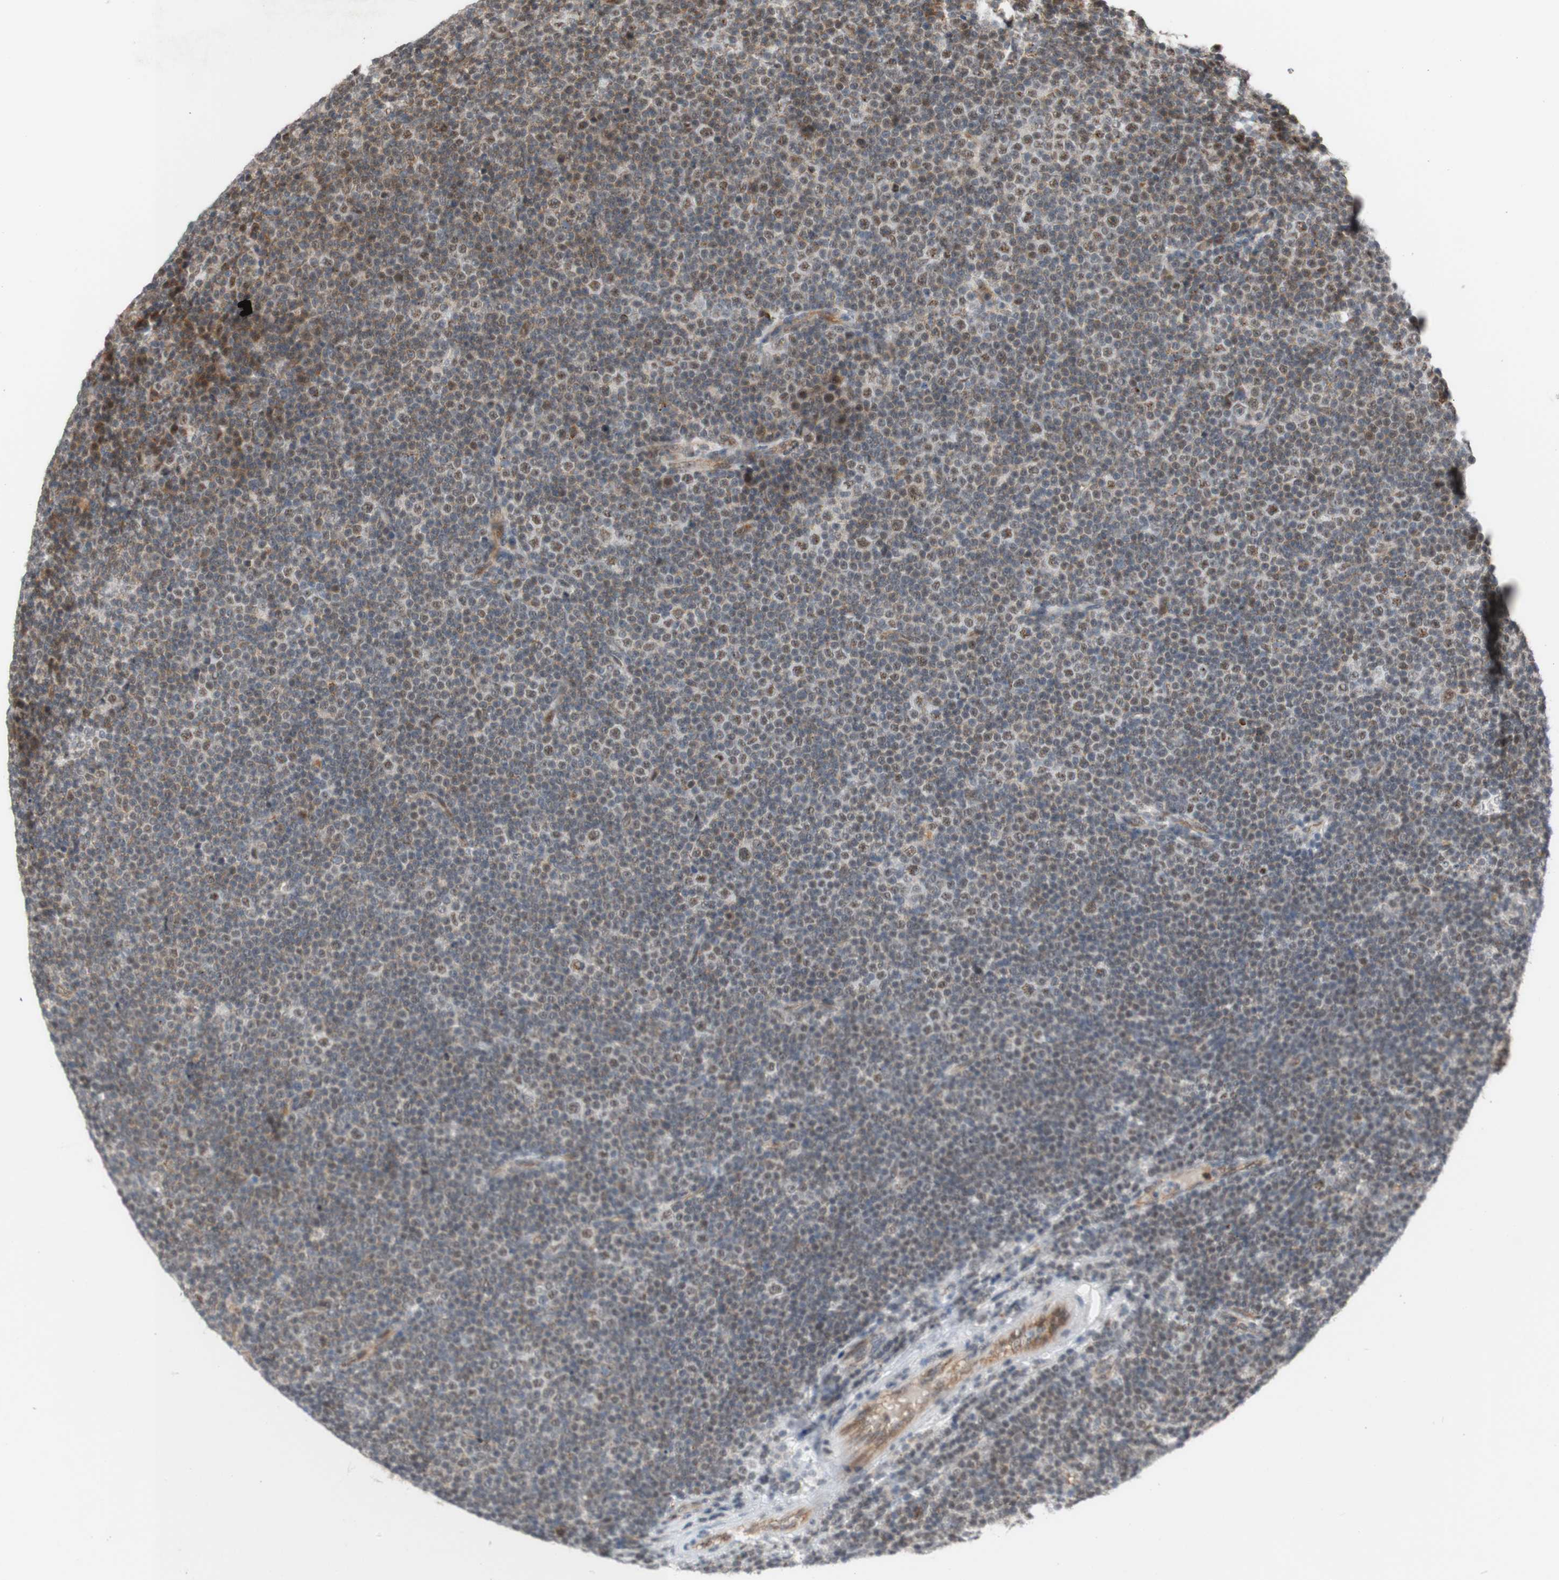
{"staining": {"intensity": "weak", "quantity": "25%-75%", "location": "cytoplasmic/membranous"}, "tissue": "lymphoma", "cell_type": "Tumor cells", "image_type": "cancer", "snomed": [{"axis": "morphology", "description": "Malignant lymphoma, non-Hodgkin's type, Low grade"}, {"axis": "topography", "description": "Lymph node"}], "caption": "Immunohistochemical staining of malignant lymphoma, non-Hodgkin's type (low-grade) exhibits low levels of weak cytoplasmic/membranous protein expression in approximately 25%-75% of tumor cells.", "gene": "SAP18", "patient": {"sex": "female", "age": 67}}